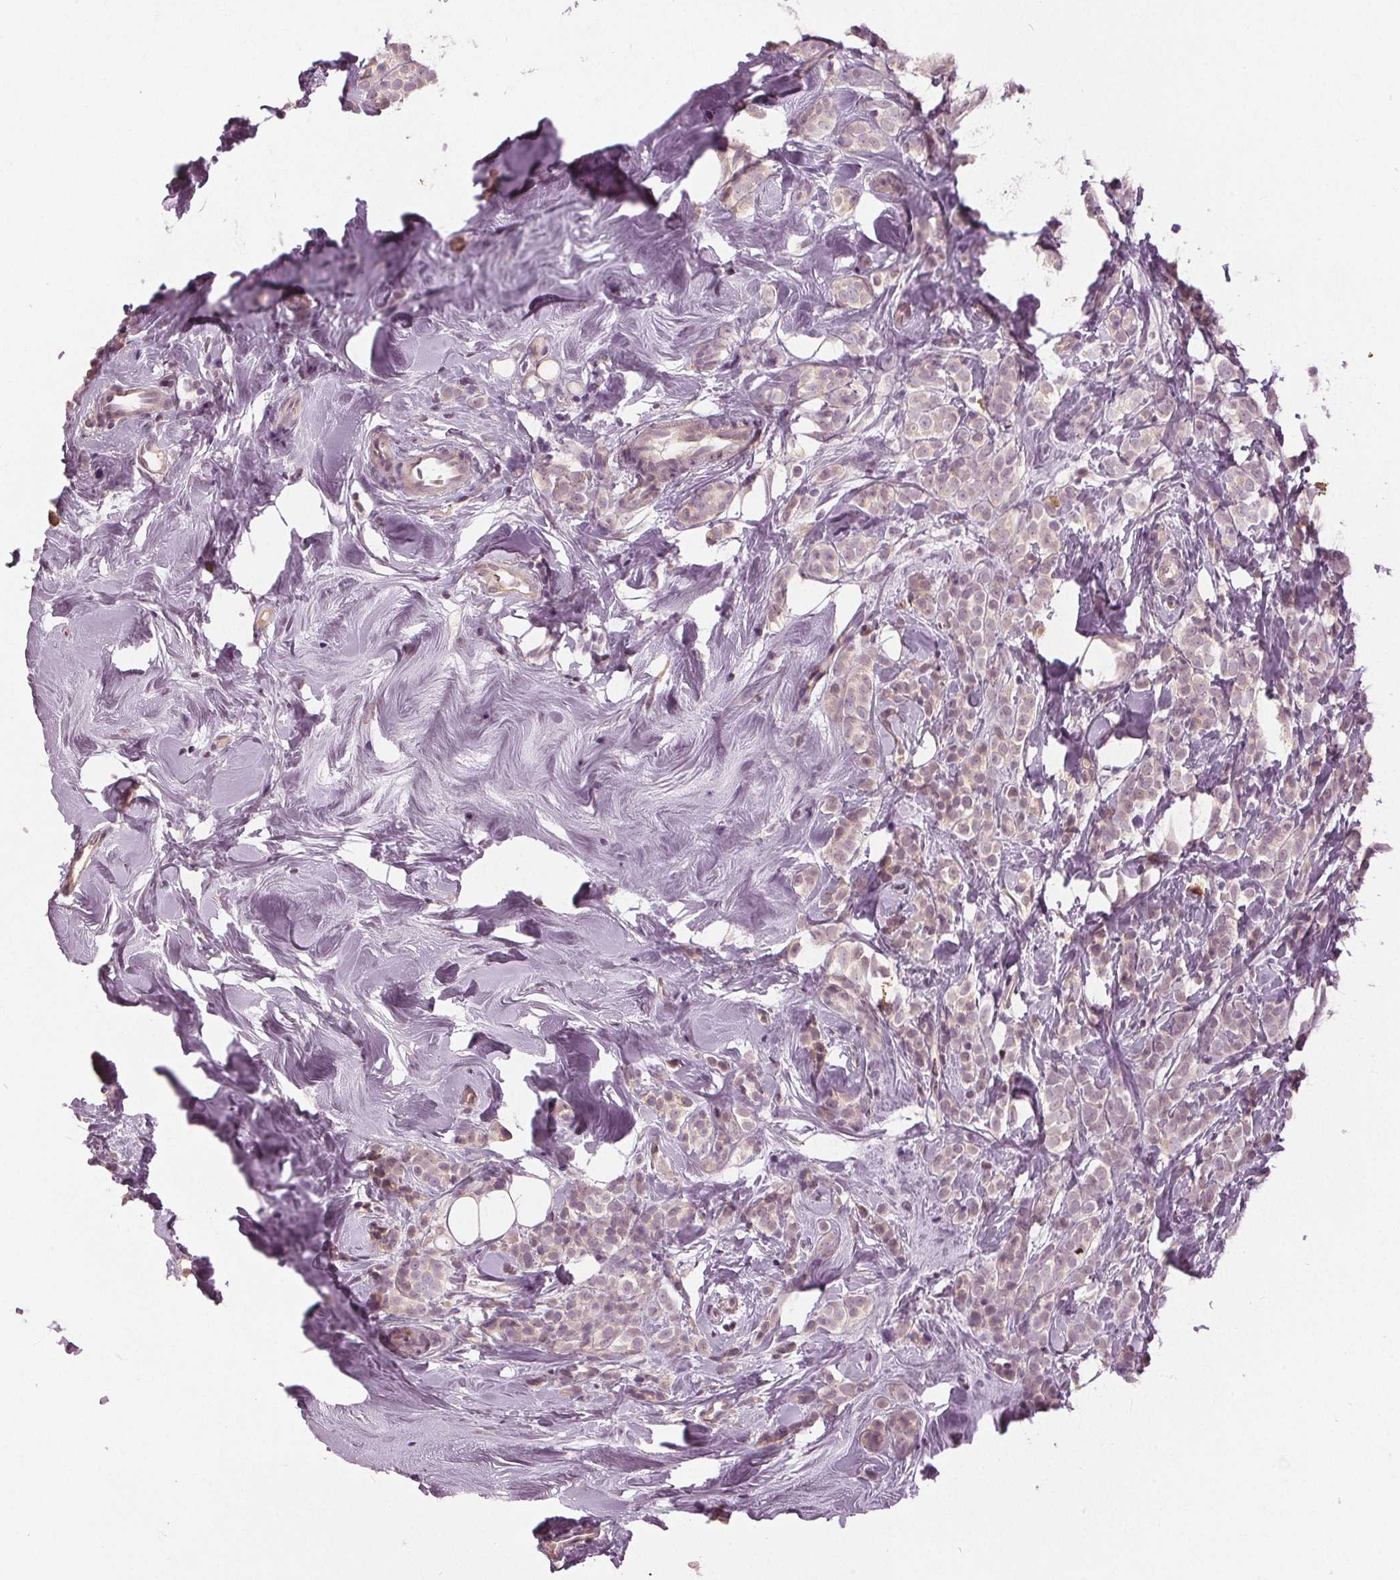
{"staining": {"intensity": "negative", "quantity": "none", "location": "none"}, "tissue": "breast cancer", "cell_type": "Tumor cells", "image_type": "cancer", "snomed": [{"axis": "morphology", "description": "Lobular carcinoma"}, {"axis": "topography", "description": "Breast"}], "caption": "Breast cancer (lobular carcinoma) was stained to show a protein in brown. There is no significant positivity in tumor cells. (Brightfield microscopy of DAB immunohistochemistry at high magnification).", "gene": "KLK13", "patient": {"sex": "female", "age": 49}}